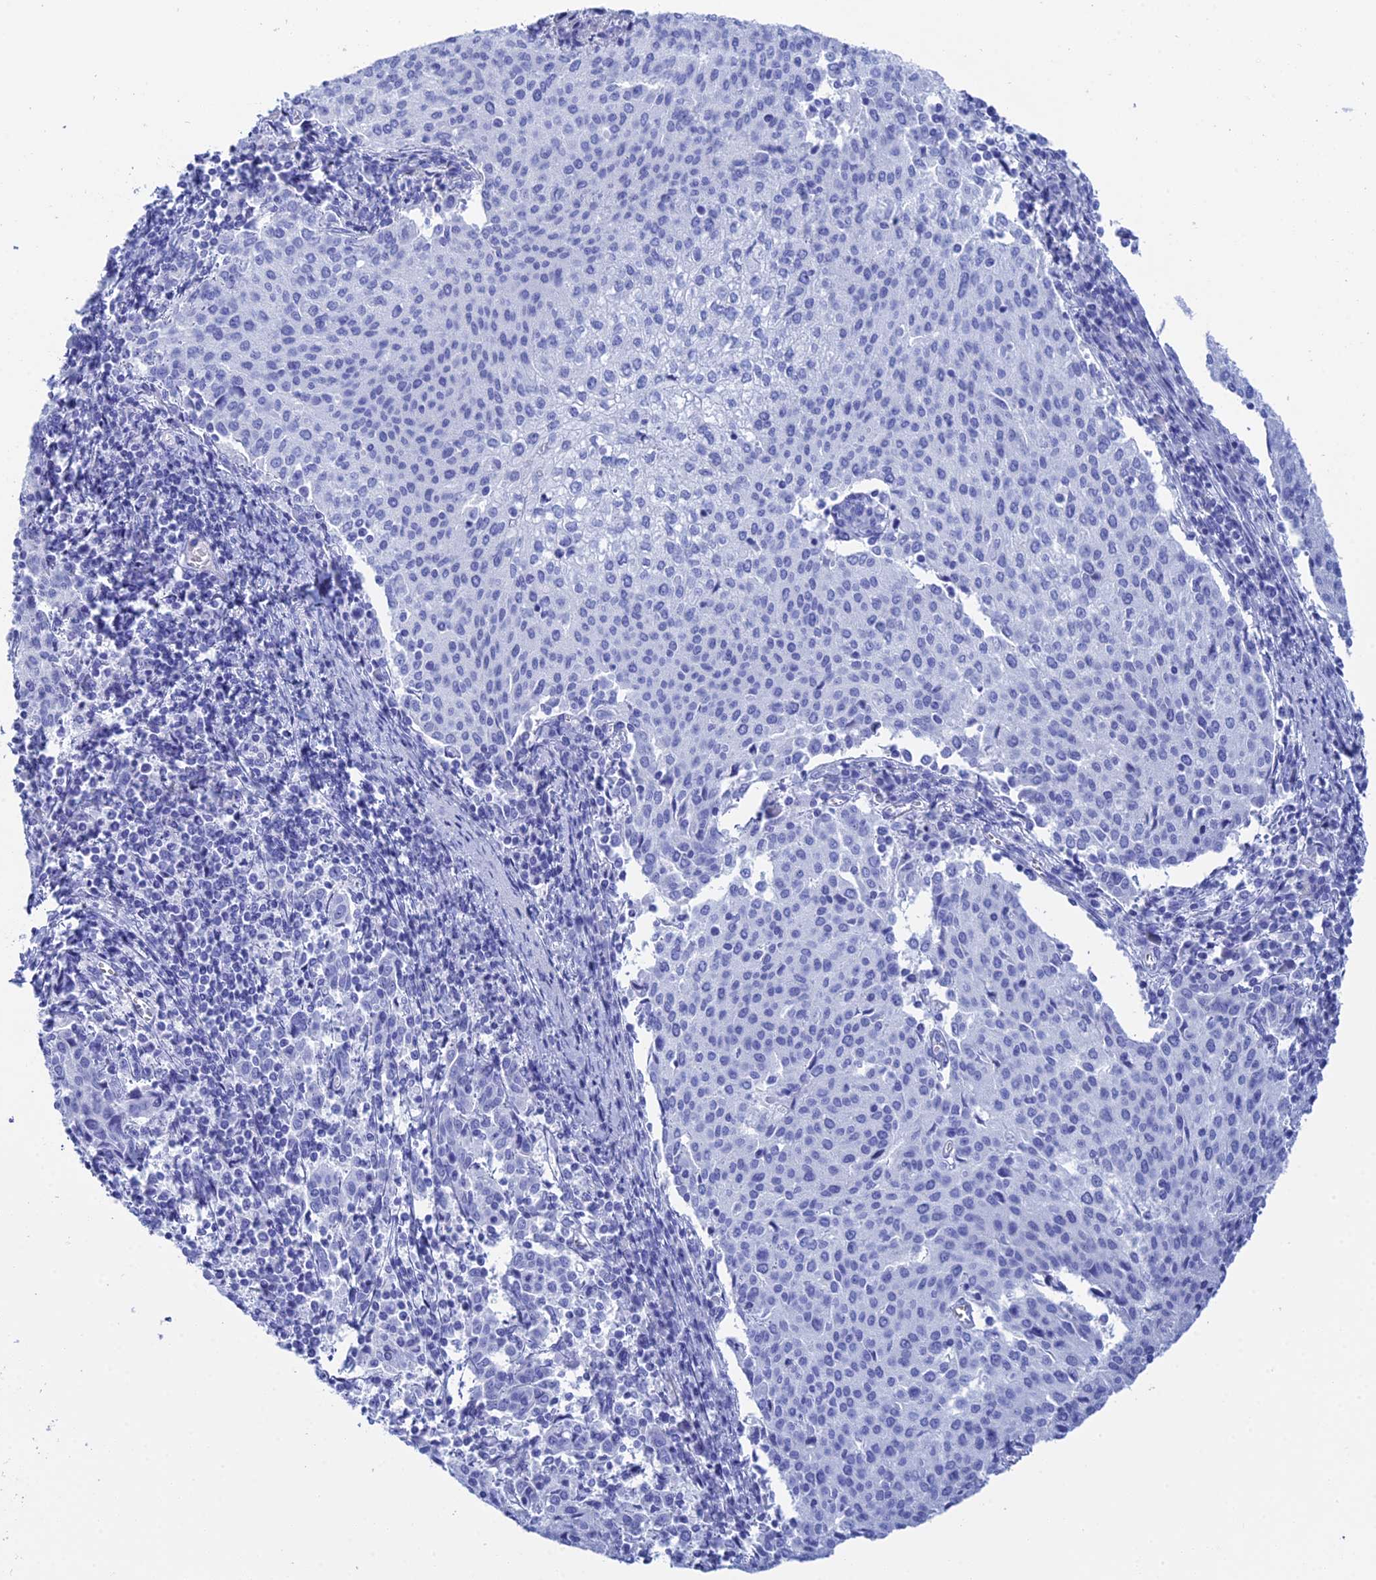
{"staining": {"intensity": "negative", "quantity": "none", "location": "none"}, "tissue": "cervical cancer", "cell_type": "Tumor cells", "image_type": "cancer", "snomed": [{"axis": "morphology", "description": "Squamous cell carcinoma, NOS"}, {"axis": "topography", "description": "Cervix"}], "caption": "Protein analysis of cervical cancer (squamous cell carcinoma) exhibits no significant staining in tumor cells. (Stains: DAB IHC with hematoxylin counter stain, Microscopy: brightfield microscopy at high magnification).", "gene": "TEX101", "patient": {"sex": "female", "age": 46}}